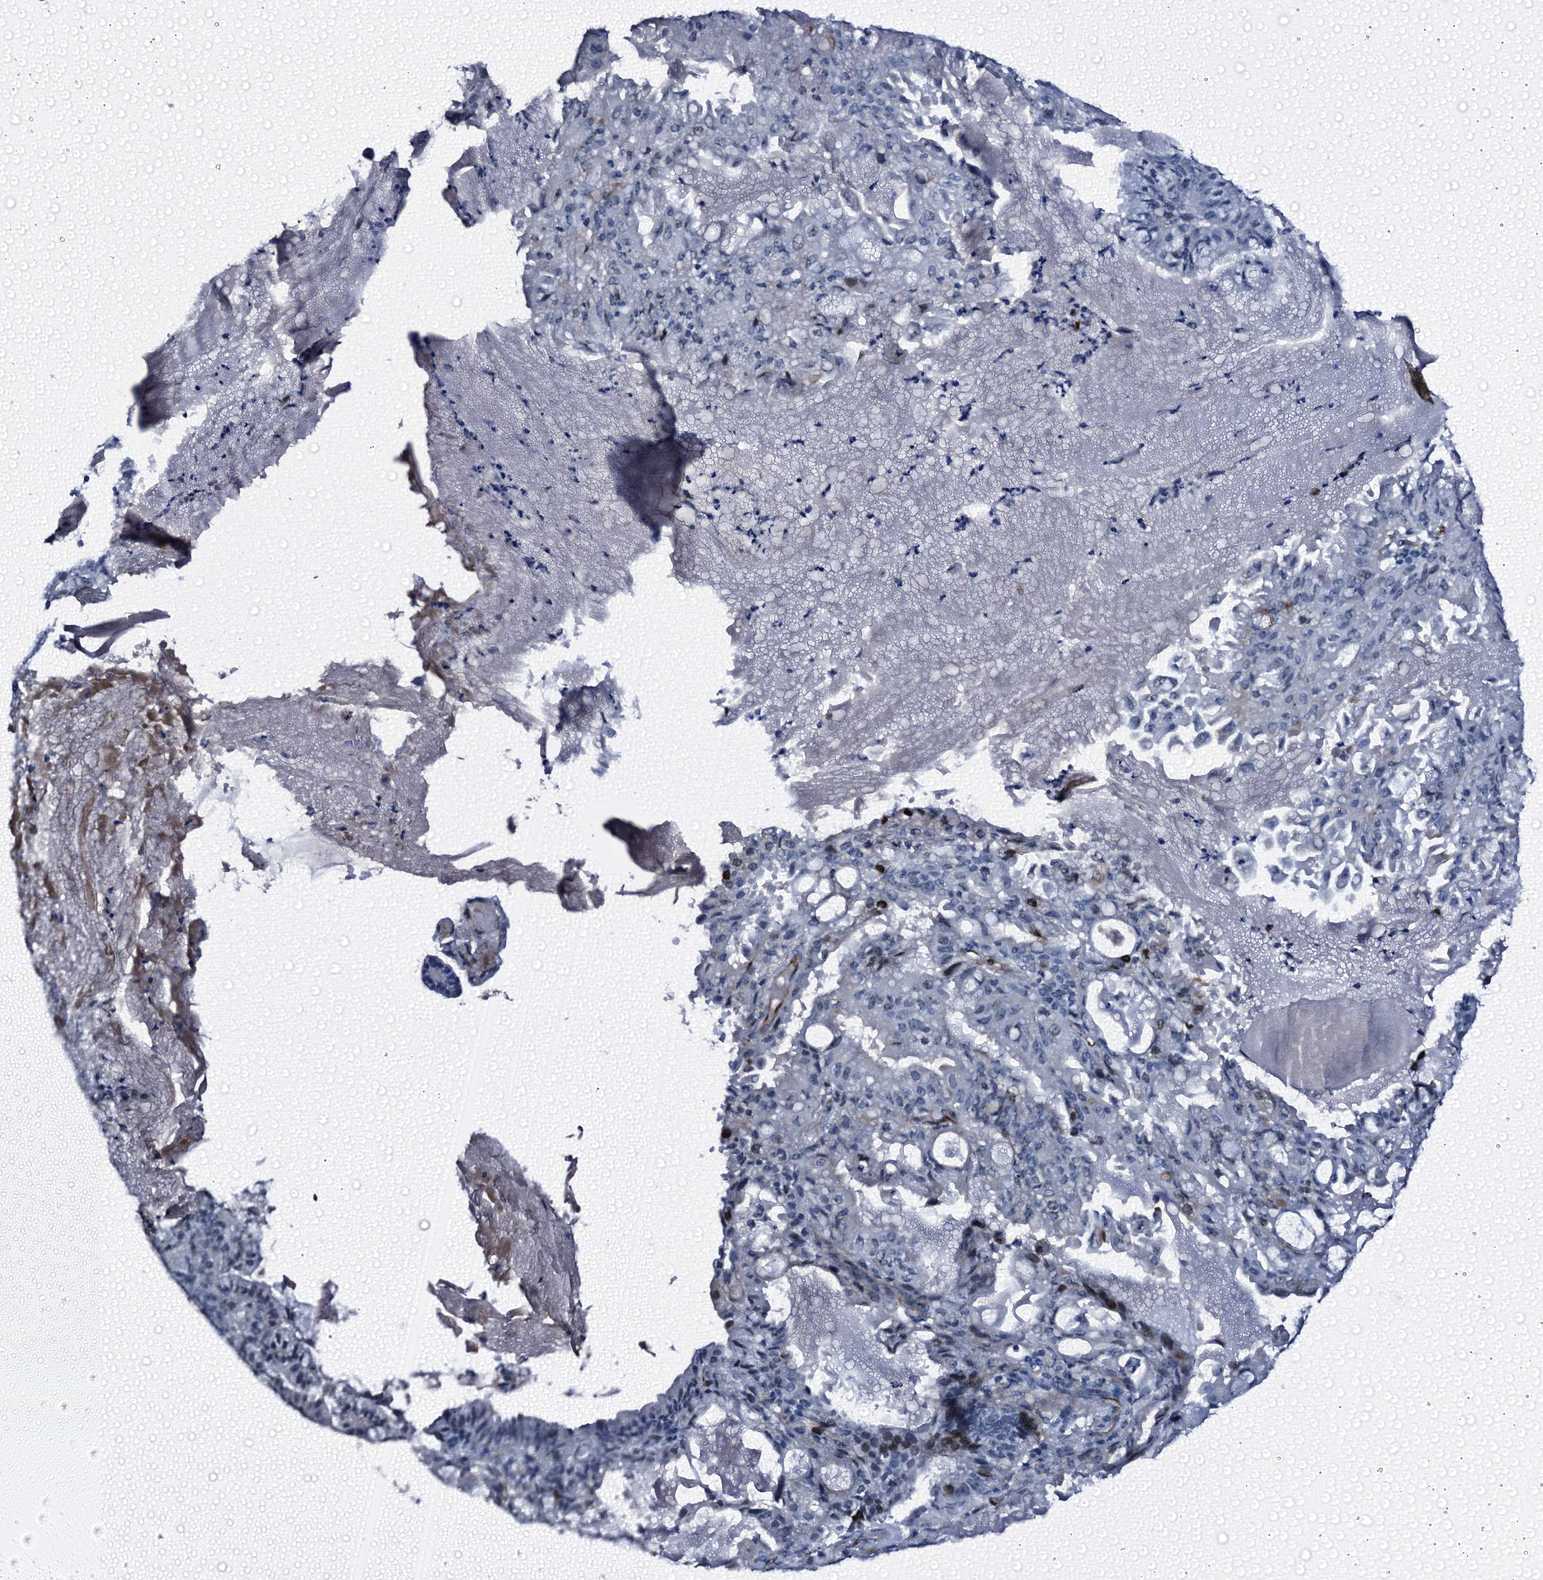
{"staining": {"intensity": "negative", "quantity": "none", "location": "none"}, "tissue": "endometrial cancer", "cell_type": "Tumor cells", "image_type": "cancer", "snomed": [{"axis": "morphology", "description": "Adenocarcinoma, NOS"}, {"axis": "topography", "description": "Endometrium"}], "caption": "High power microscopy photomicrograph of an IHC micrograph of adenocarcinoma (endometrial), revealing no significant staining in tumor cells.", "gene": "EMG1", "patient": {"sex": "female", "age": 86}}